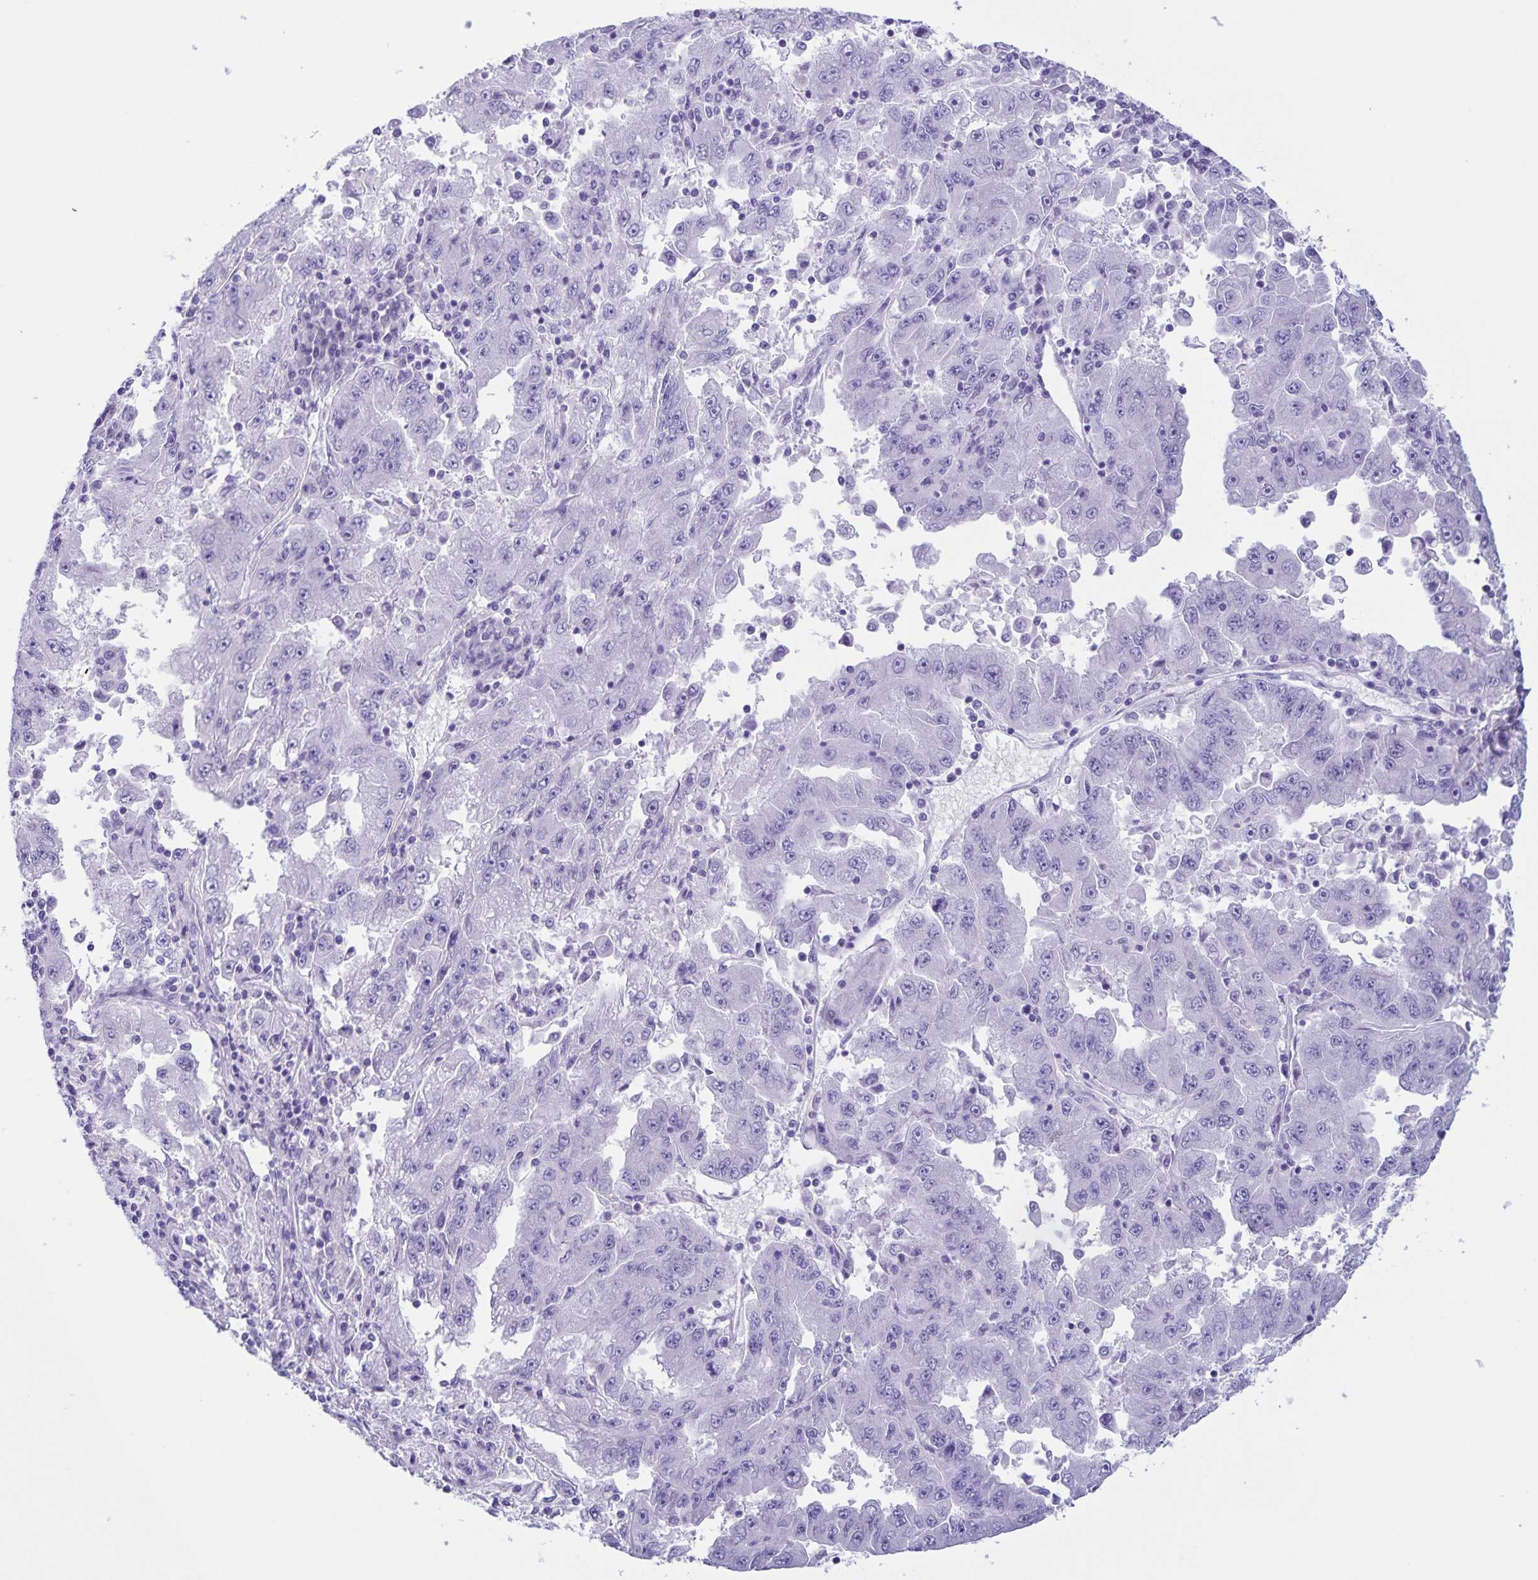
{"staining": {"intensity": "negative", "quantity": "none", "location": "none"}, "tissue": "lung cancer", "cell_type": "Tumor cells", "image_type": "cancer", "snomed": [{"axis": "morphology", "description": "Adenocarcinoma, NOS"}, {"axis": "morphology", "description": "Adenocarcinoma primary or metastatic"}, {"axis": "topography", "description": "Lung"}], "caption": "DAB (3,3'-diaminobenzidine) immunohistochemical staining of human adenocarcinoma (lung) exhibits no significant positivity in tumor cells.", "gene": "CAPSL", "patient": {"sex": "male", "age": 74}}